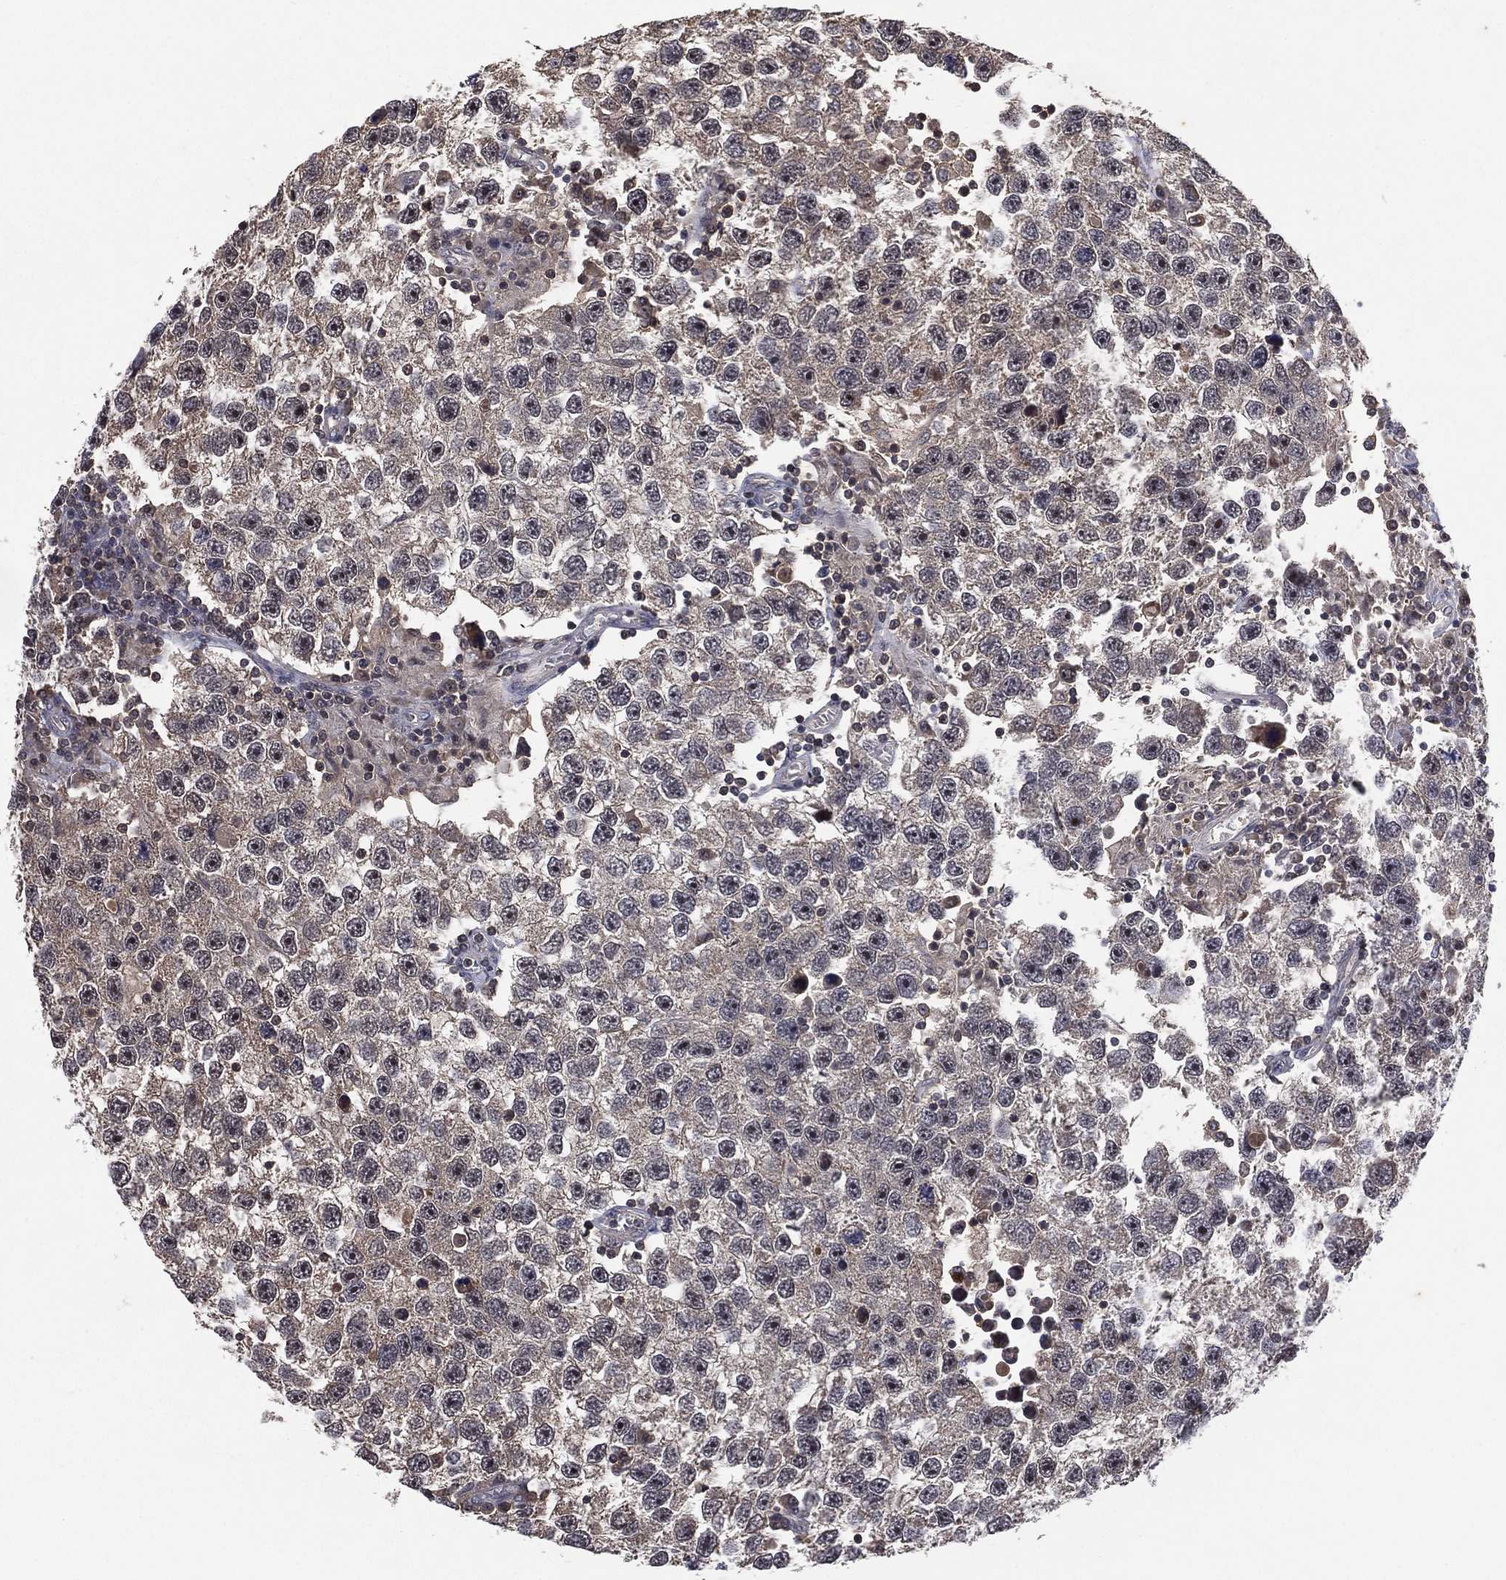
{"staining": {"intensity": "negative", "quantity": "none", "location": "none"}, "tissue": "testis cancer", "cell_type": "Tumor cells", "image_type": "cancer", "snomed": [{"axis": "morphology", "description": "Seminoma, NOS"}, {"axis": "topography", "description": "Testis"}], "caption": "Human seminoma (testis) stained for a protein using immunohistochemistry reveals no staining in tumor cells.", "gene": "NELFCD", "patient": {"sex": "male", "age": 26}}